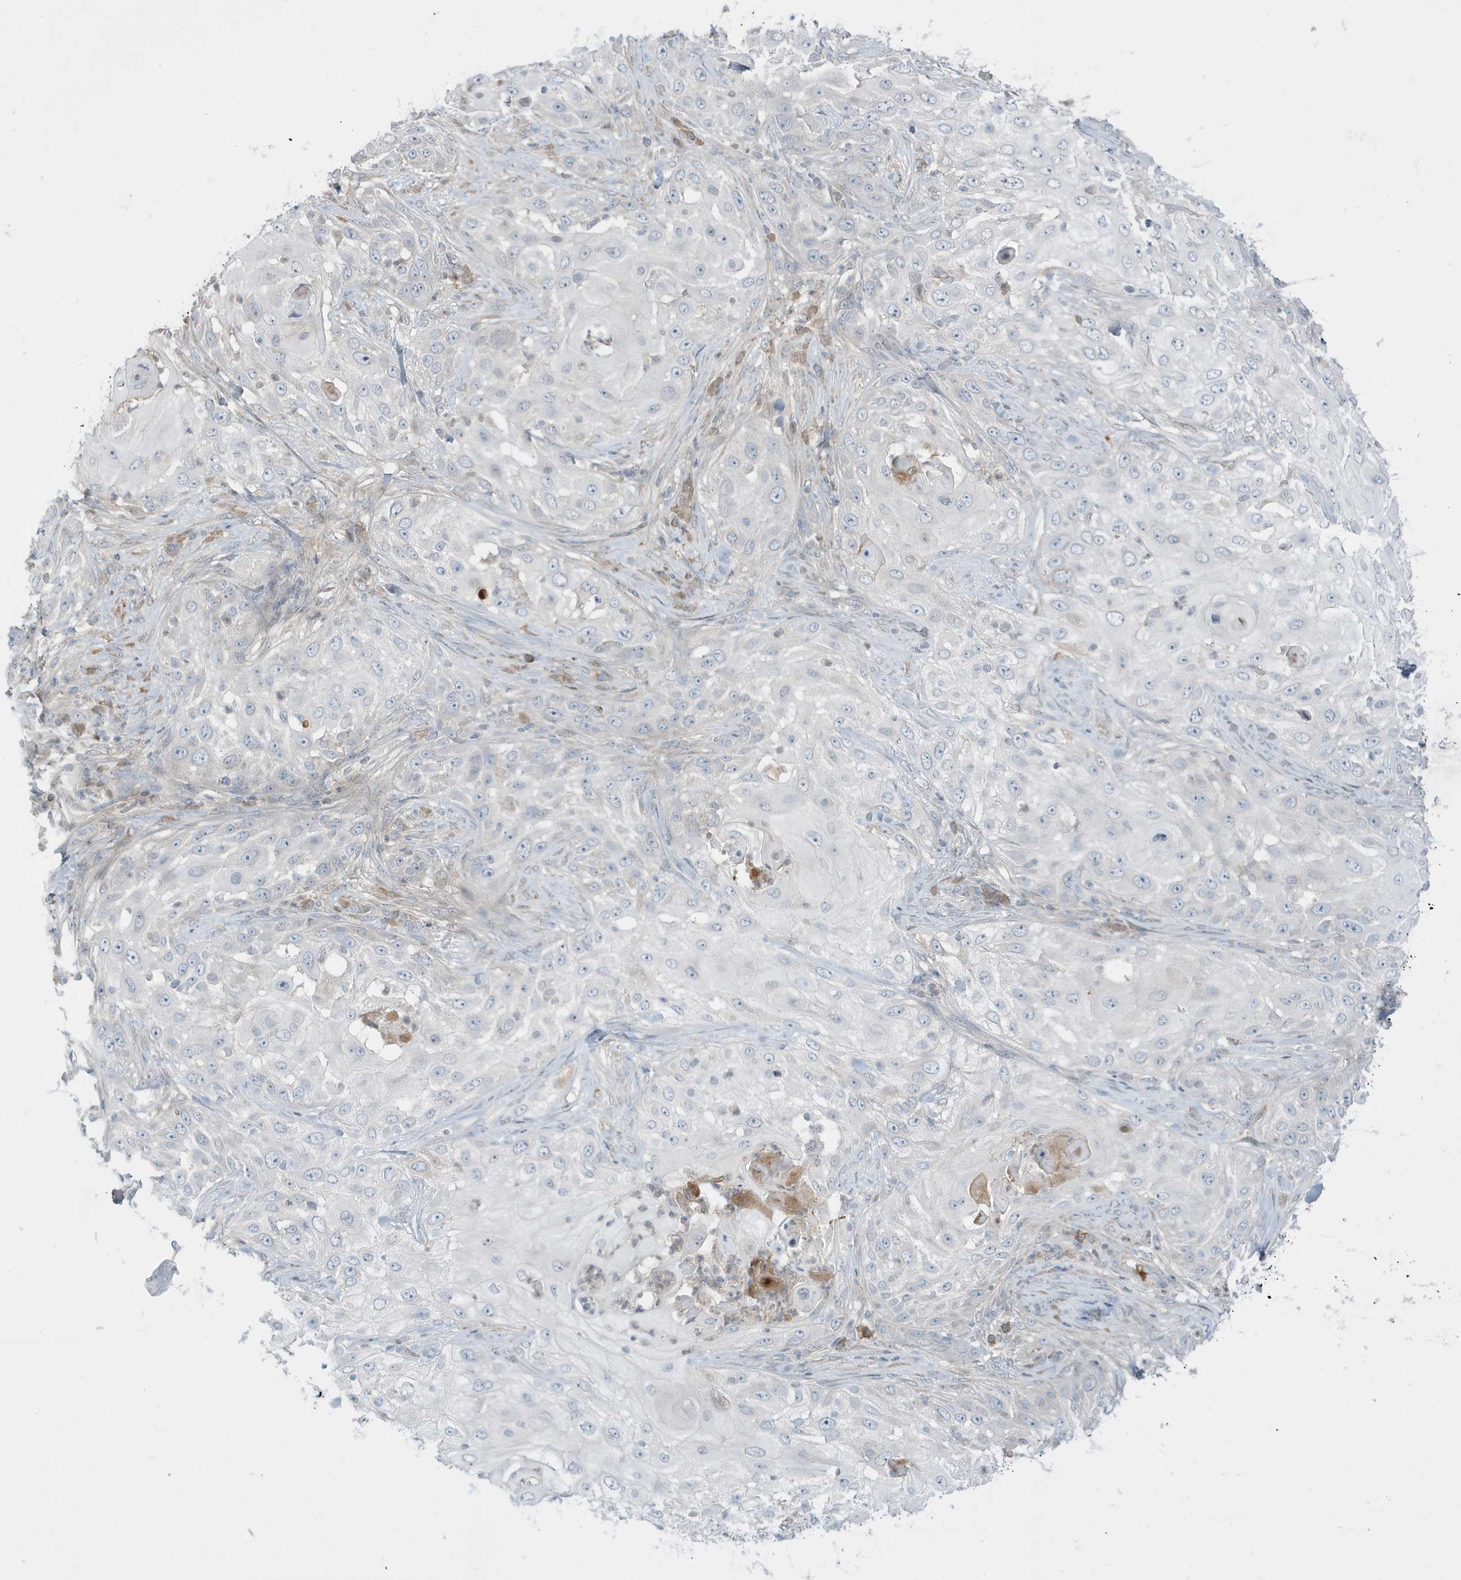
{"staining": {"intensity": "negative", "quantity": "none", "location": "none"}, "tissue": "skin cancer", "cell_type": "Tumor cells", "image_type": "cancer", "snomed": [{"axis": "morphology", "description": "Squamous cell carcinoma, NOS"}, {"axis": "topography", "description": "Skin"}], "caption": "Immunohistochemistry (IHC) histopathology image of neoplastic tissue: skin squamous cell carcinoma stained with DAB (3,3'-diaminobenzidine) demonstrates no significant protein staining in tumor cells.", "gene": "FNDC1", "patient": {"sex": "female", "age": 44}}